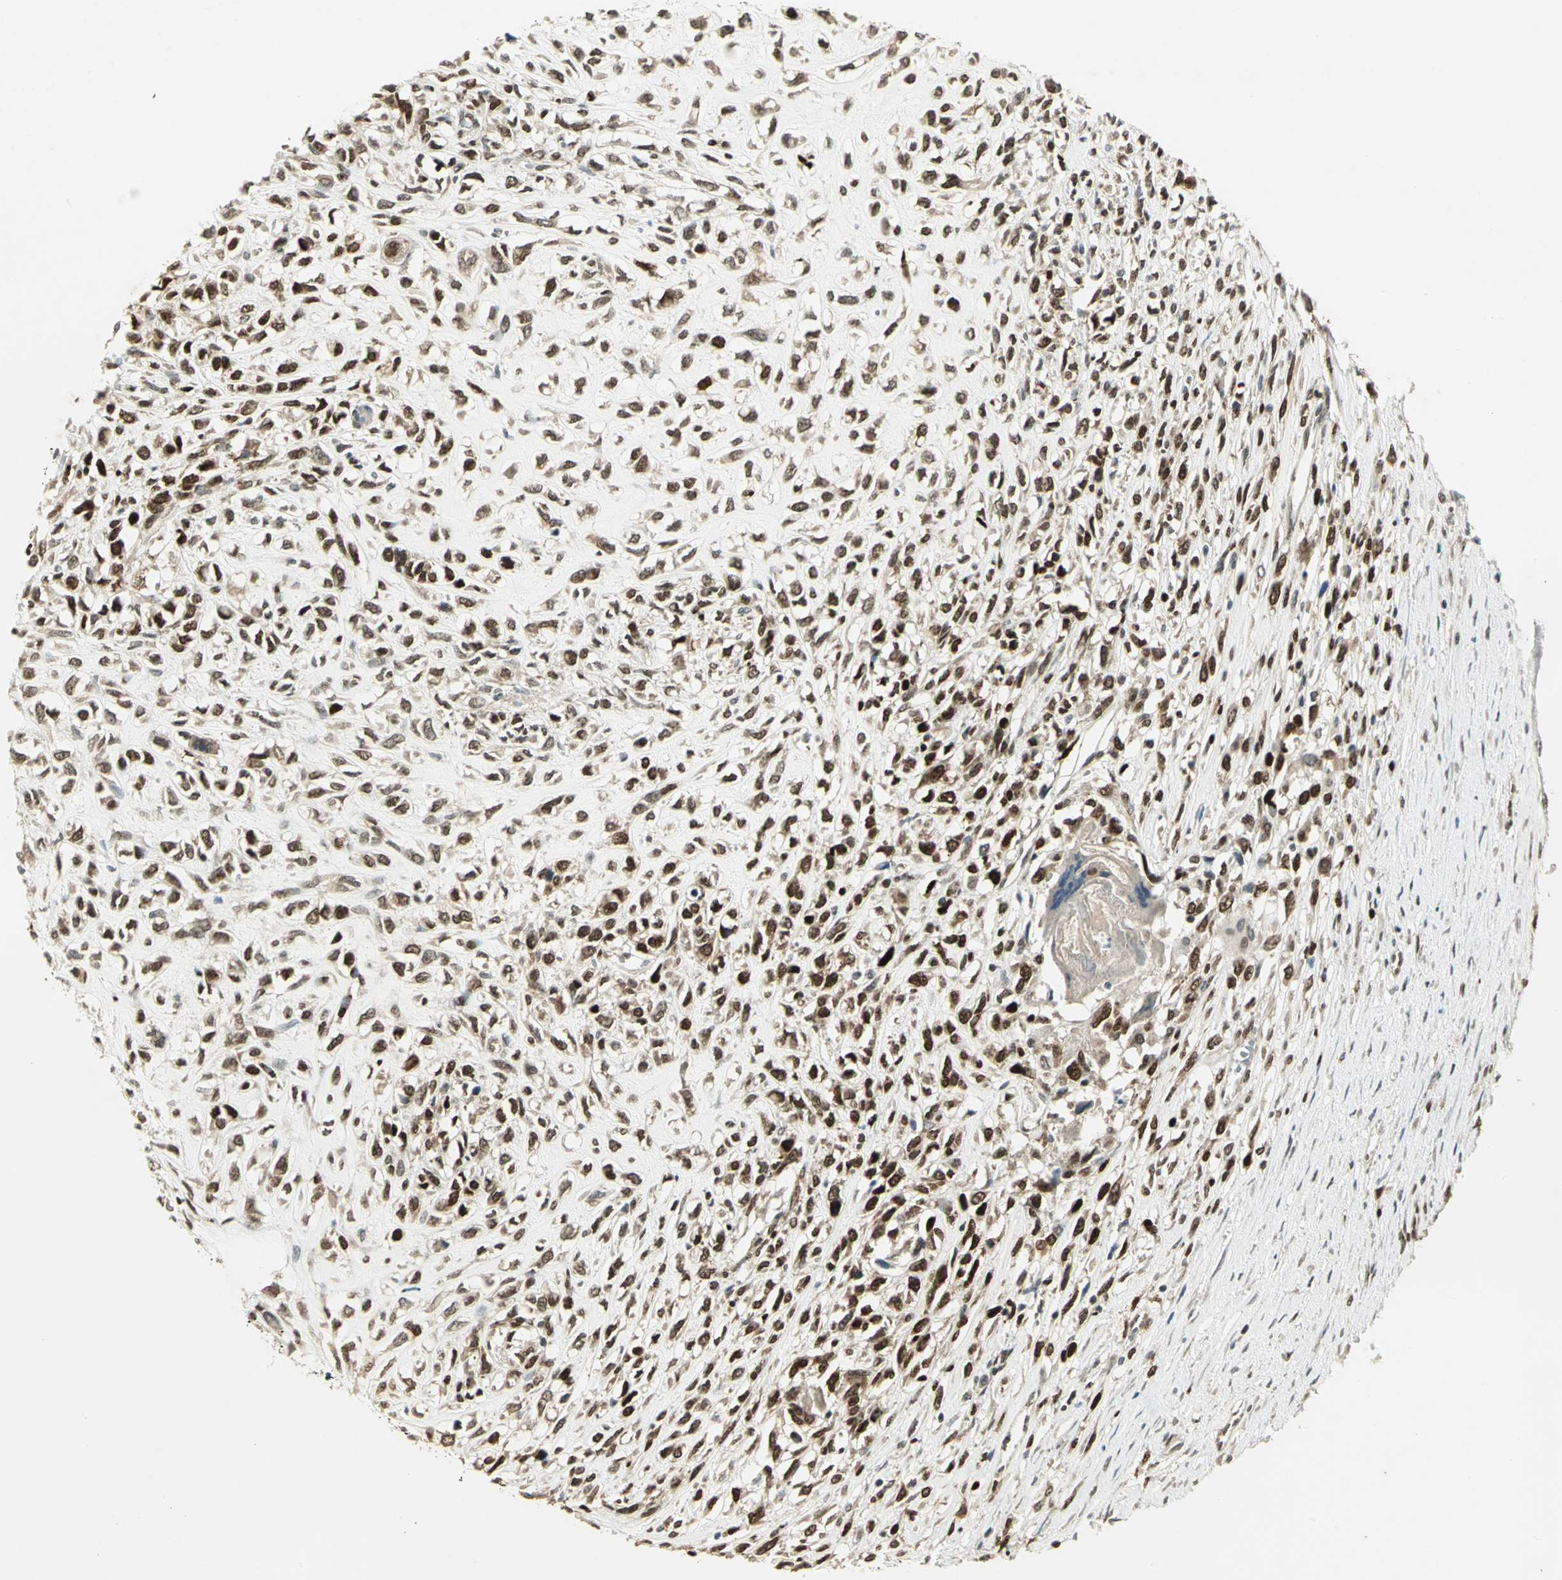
{"staining": {"intensity": "strong", "quantity": ">75%", "location": "nuclear"}, "tissue": "head and neck cancer", "cell_type": "Tumor cells", "image_type": "cancer", "snomed": [{"axis": "morphology", "description": "Necrosis, NOS"}, {"axis": "morphology", "description": "Neoplasm, malignant, NOS"}, {"axis": "topography", "description": "Salivary gland"}, {"axis": "topography", "description": "Head-Neck"}], "caption": "This is an image of immunohistochemistry staining of head and neck cancer, which shows strong positivity in the nuclear of tumor cells.", "gene": "AK6", "patient": {"sex": "male", "age": 43}}